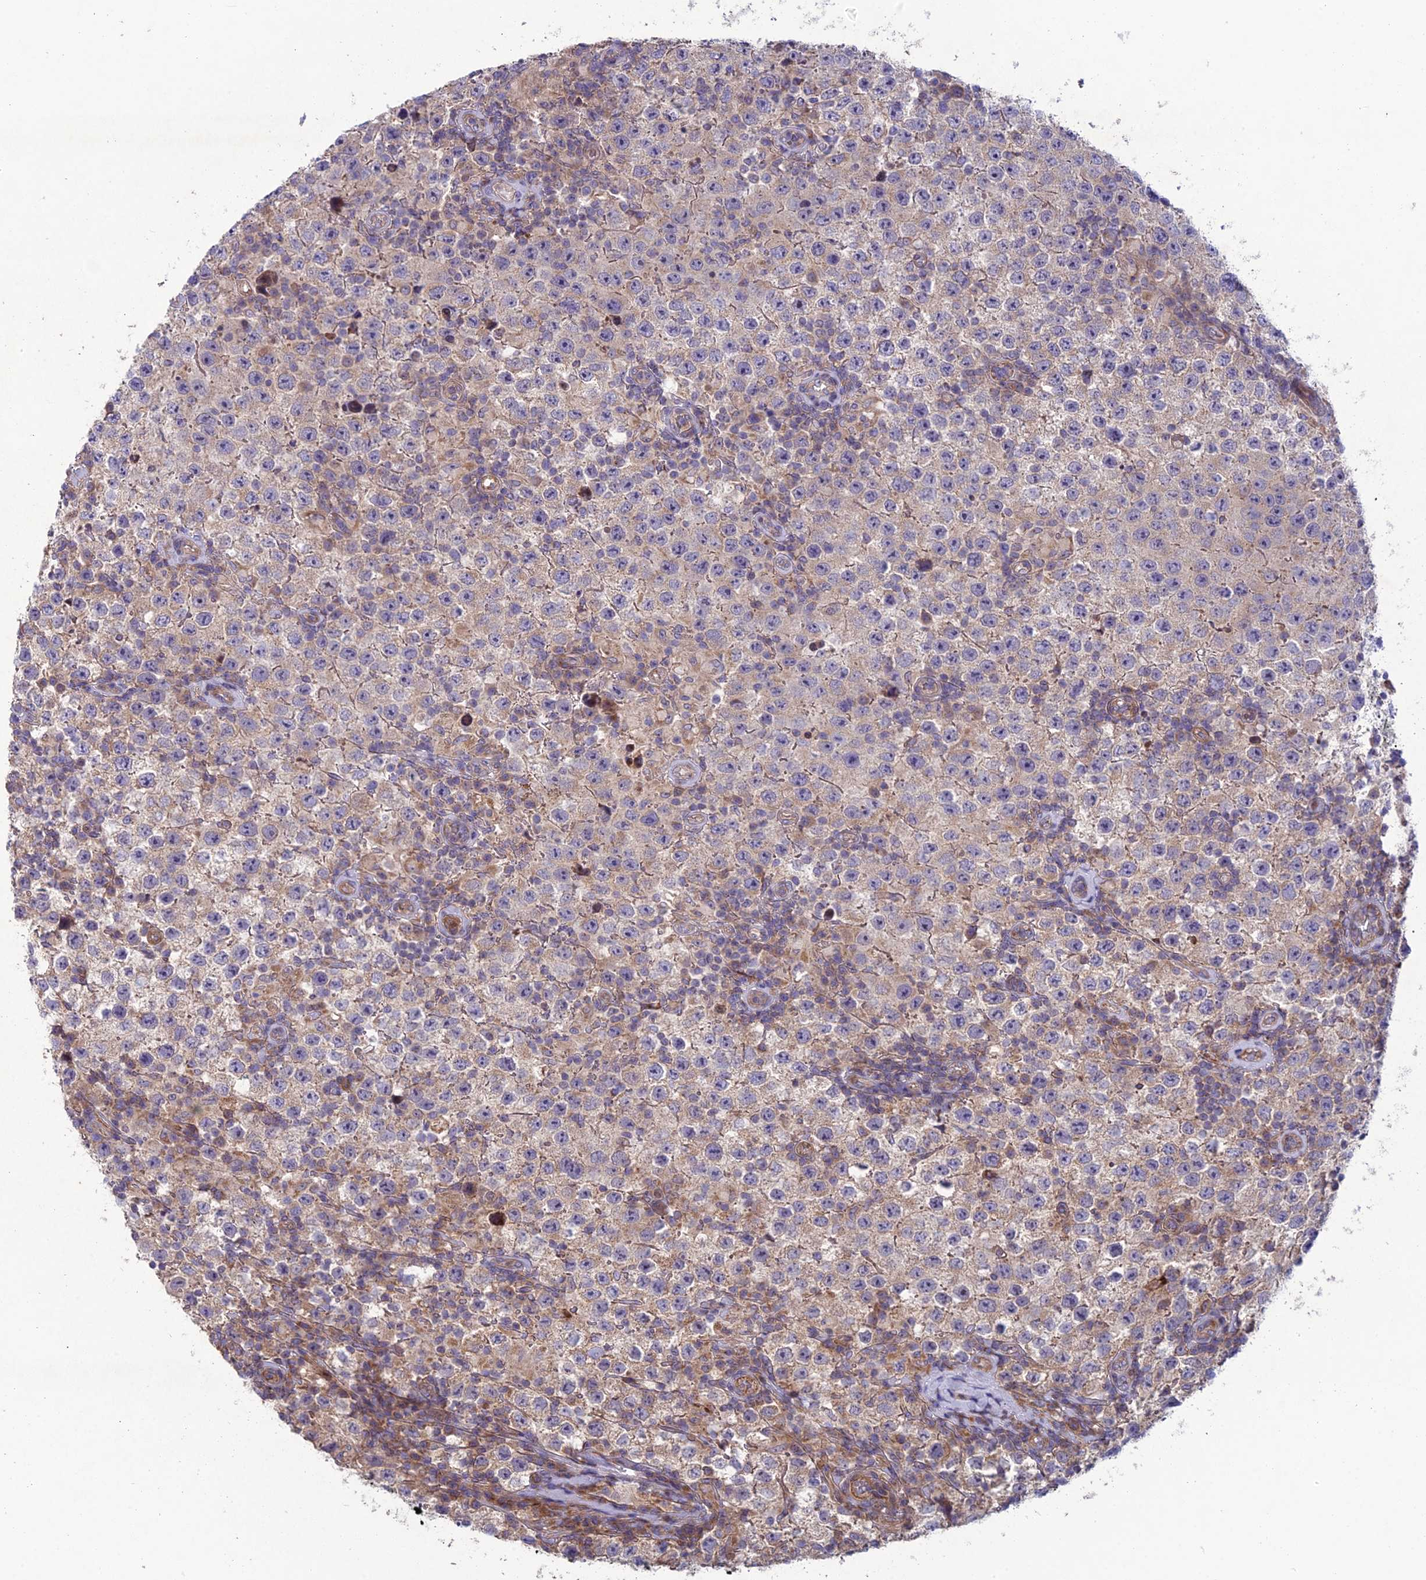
{"staining": {"intensity": "weak", "quantity": "<25%", "location": "cytoplasmic/membranous"}, "tissue": "testis cancer", "cell_type": "Tumor cells", "image_type": "cancer", "snomed": [{"axis": "morphology", "description": "Normal tissue, NOS"}, {"axis": "morphology", "description": "Urothelial carcinoma, High grade"}, {"axis": "morphology", "description": "Seminoma, NOS"}, {"axis": "morphology", "description": "Carcinoma, Embryonal, NOS"}, {"axis": "topography", "description": "Urinary bladder"}, {"axis": "topography", "description": "Testis"}], "caption": "This is an IHC image of embryonal carcinoma (testis). There is no staining in tumor cells.", "gene": "BLTP2", "patient": {"sex": "male", "age": 41}}